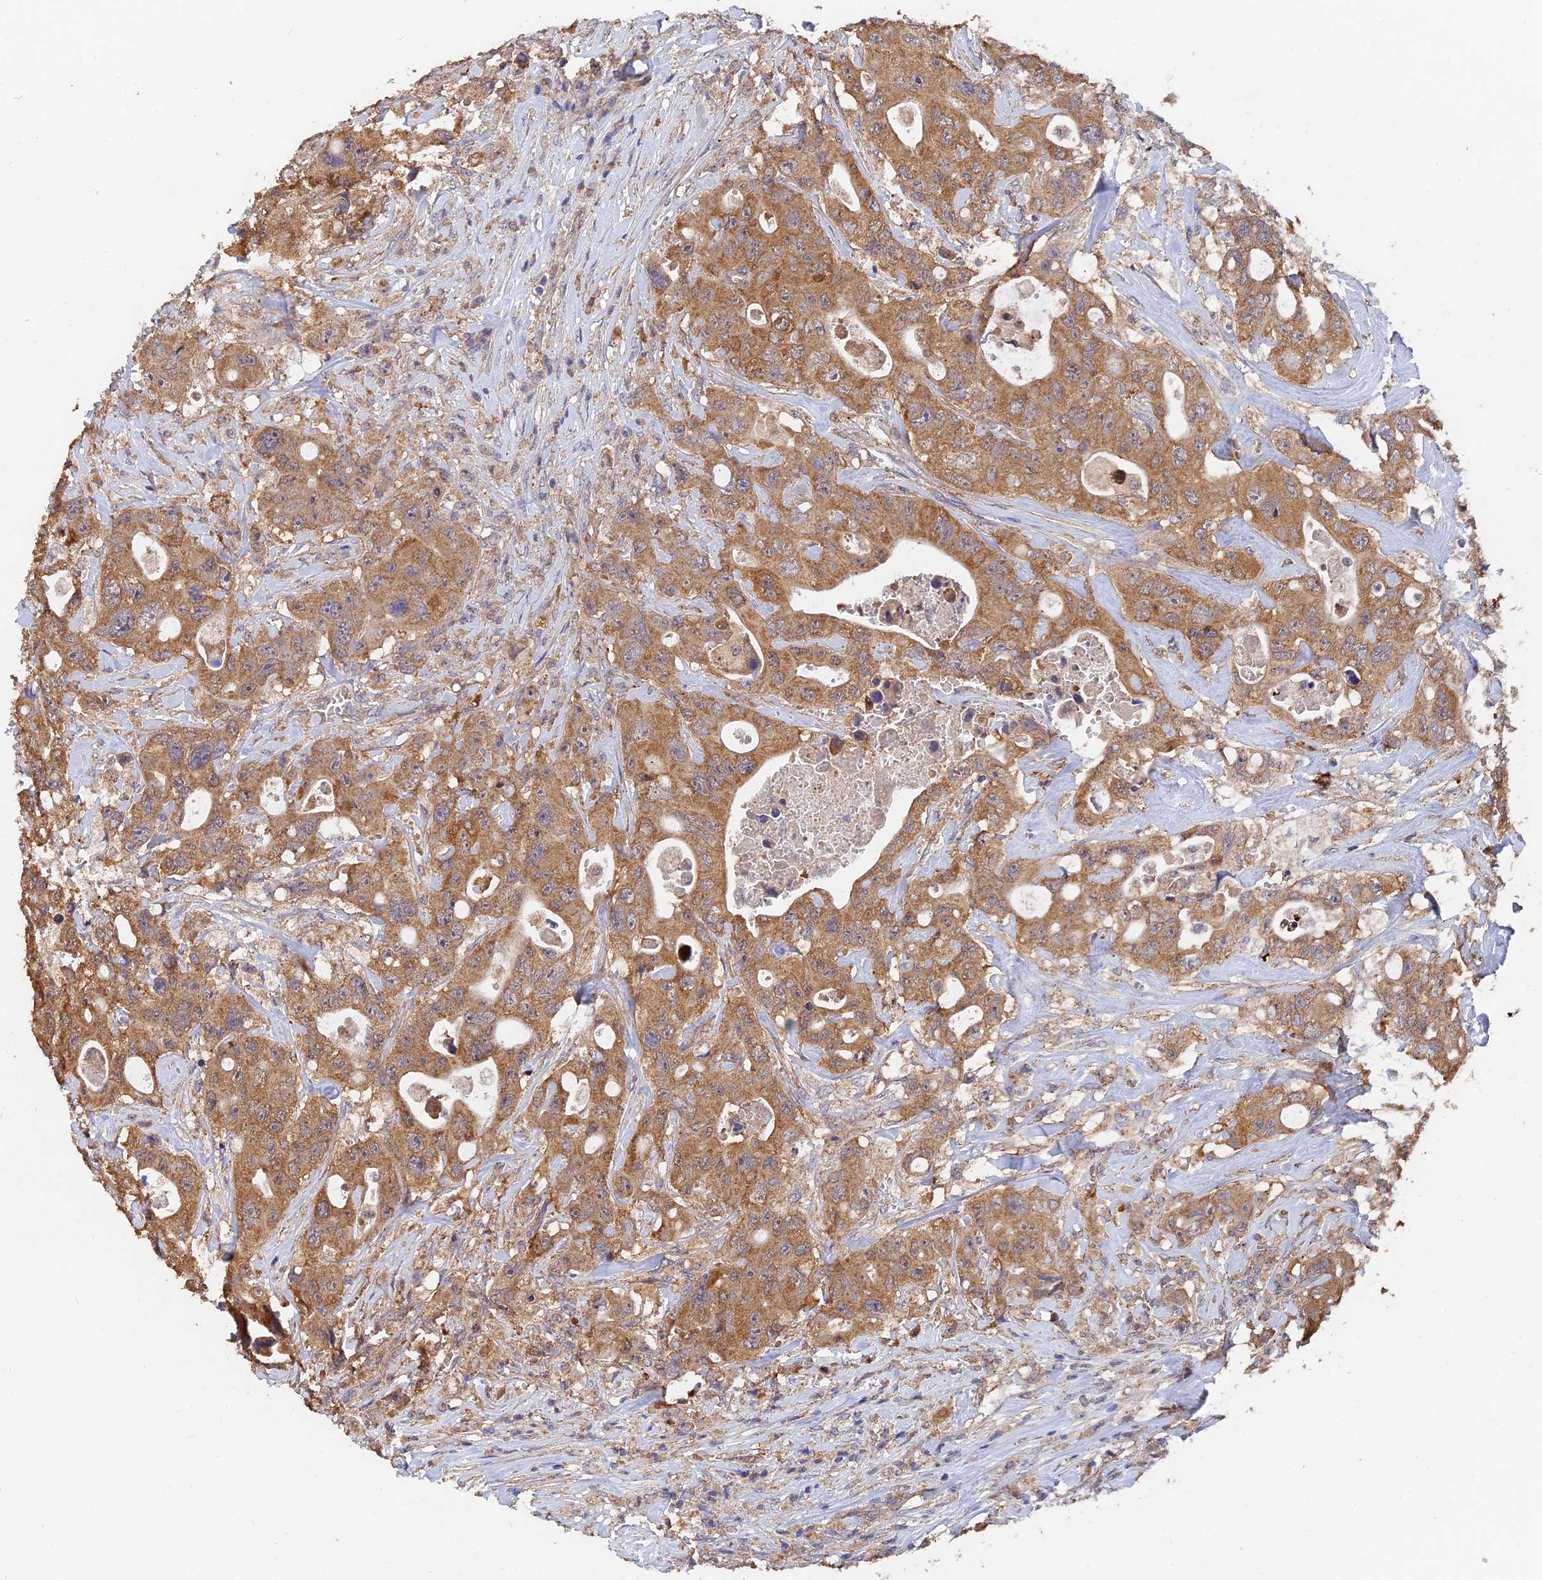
{"staining": {"intensity": "moderate", "quantity": ">75%", "location": "cytoplasmic/membranous"}, "tissue": "colorectal cancer", "cell_type": "Tumor cells", "image_type": "cancer", "snomed": [{"axis": "morphology", "description": "Adenocarcinoma, NOS"}, {"axis": "topography", "description": "Colon"}], "caption": "Immunohistochemistry (IHC) image of neoplastic tissue: human colorectal adenocarcinoma stained using immunohistochemistry reveals medium levels of moderate protein expression localized specifically in the cytoplasmic/membranous of tumor cells, appearing as a cytoplasmic/membranous brown color.", "gene": "SLC38A11", "patient": {"sex": "female", "age": 46}}